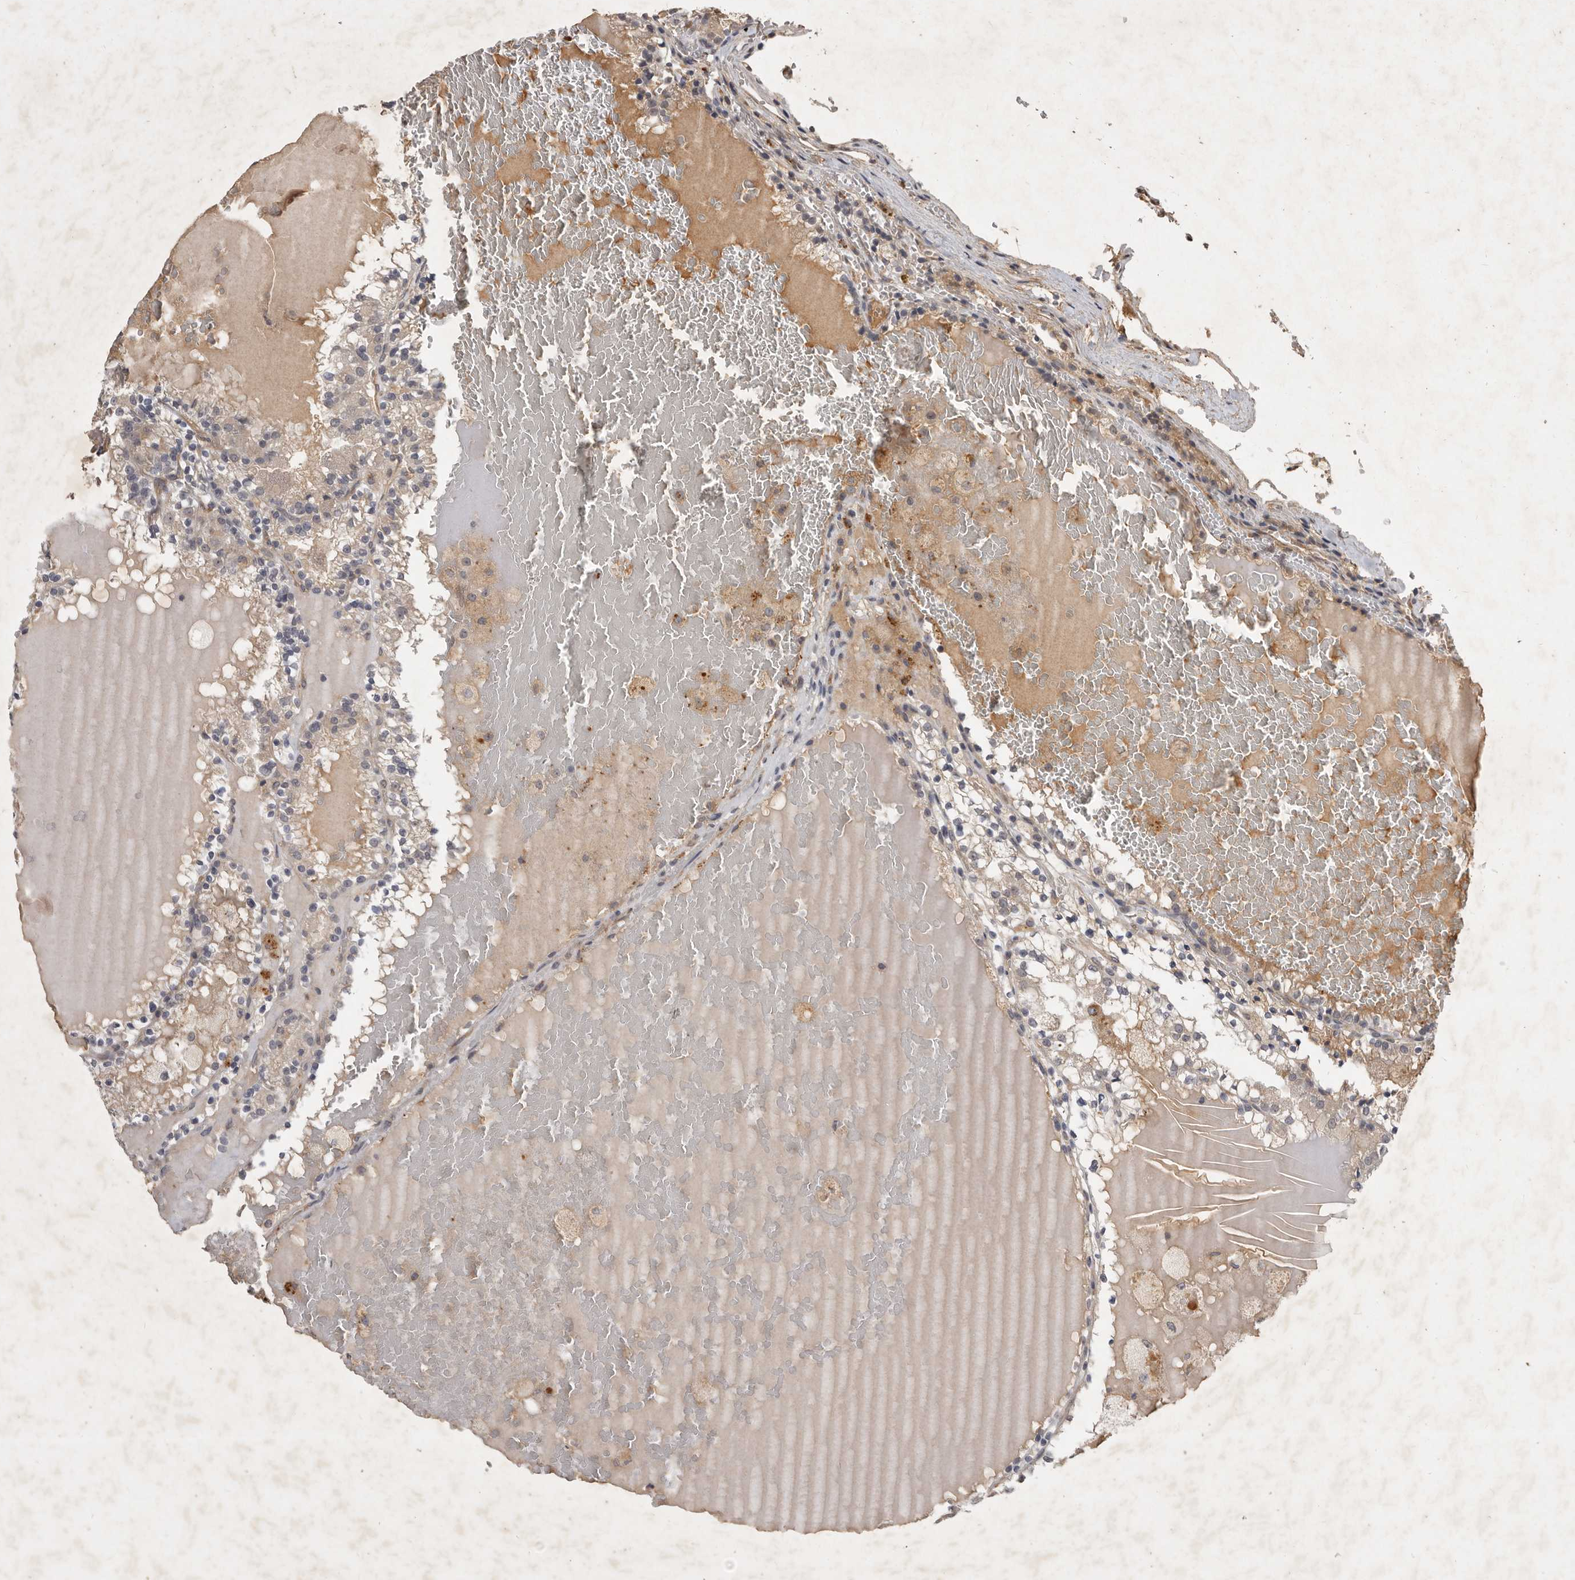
{"staining": {"intensity": "negative", "quantity": "none", "location": "none"}, "tissue": "renal cancer", "cell_type": "Tumor cells", "image_type": "cancer", "snomed": [{"axis": "morphology", "description": "Adenocarcinoma, NOS"}, {"axis": "topography", "description": "Kidney"}], "caption": "This is a histopathology image of IHC staining of renal cancer, which shows no staining in tumor cells.", "gene": "DNAJC28", "patient": {"sex": "female", "age": 56}}